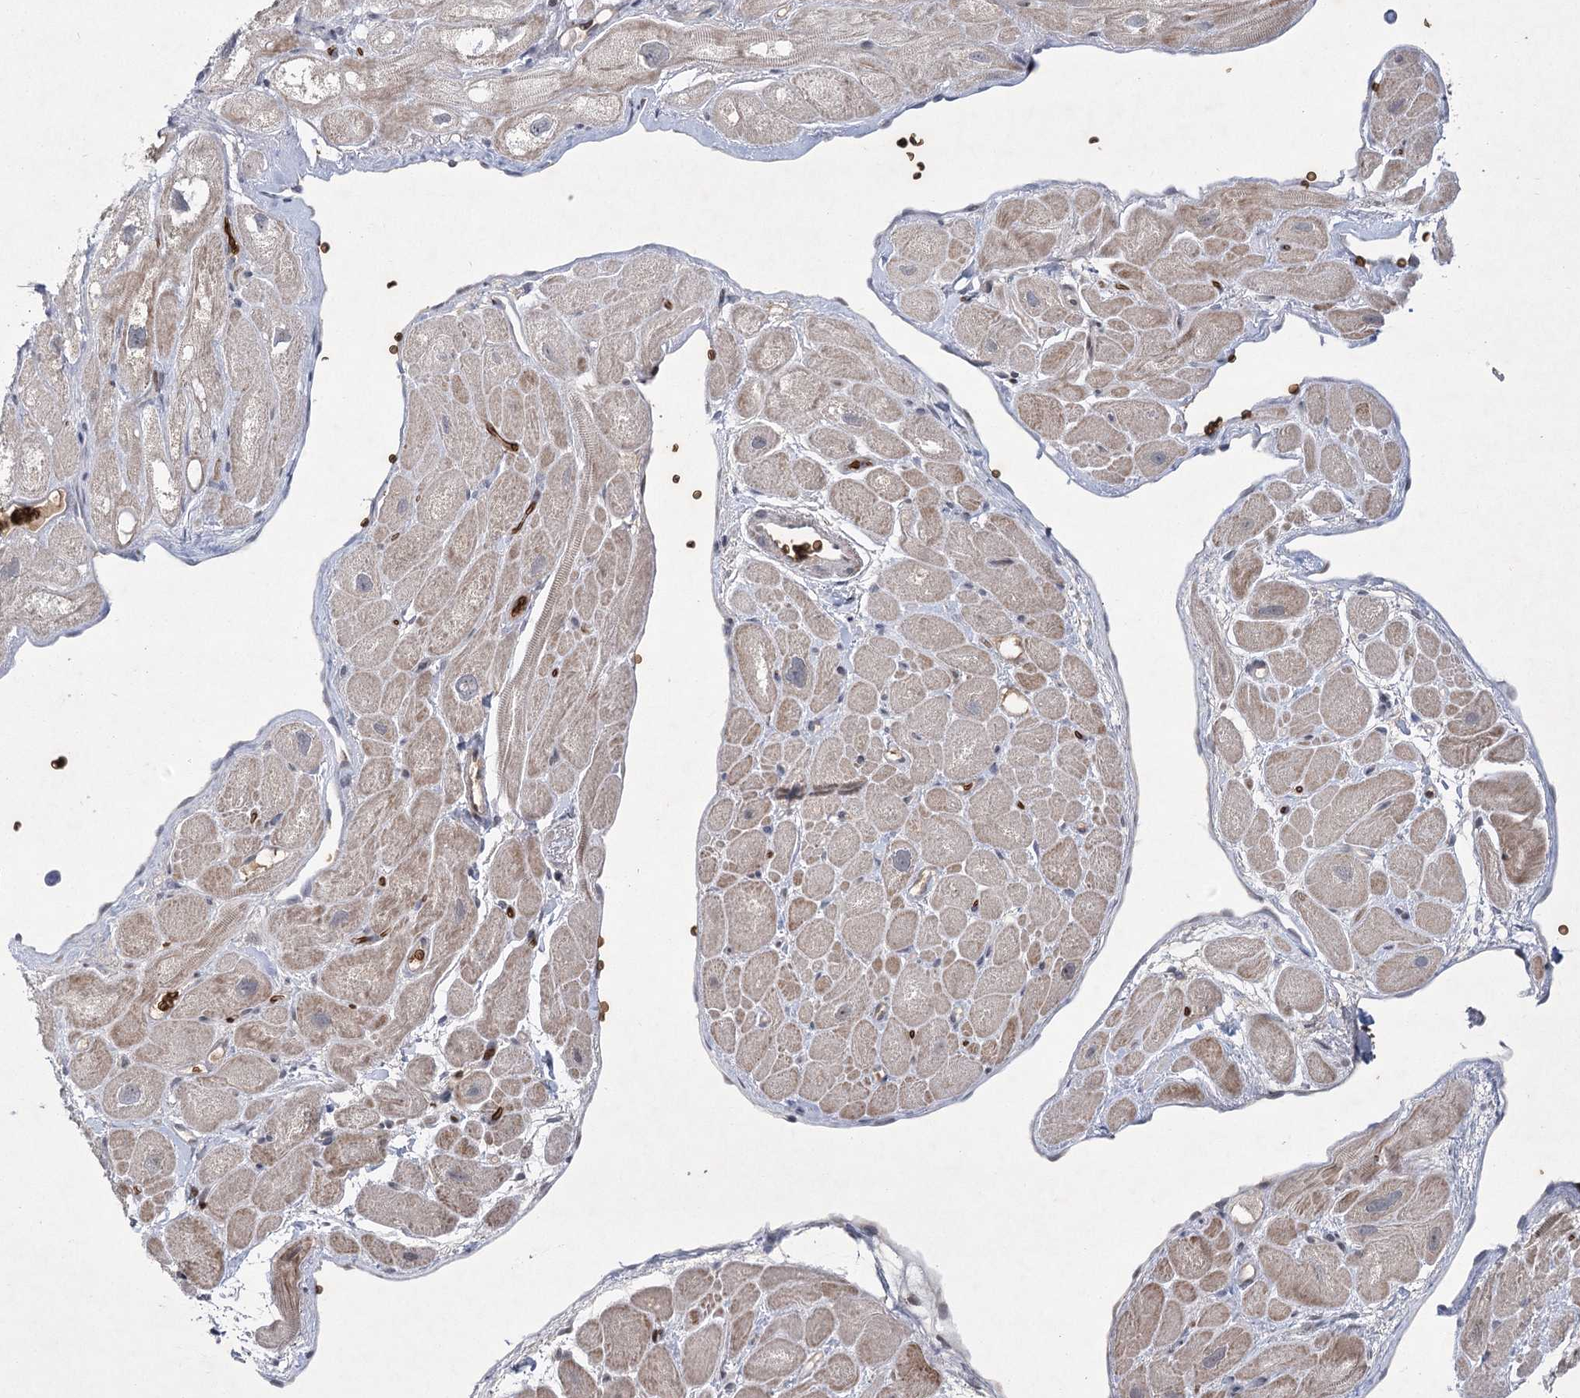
{"staining": {"intensity": "weak", "quantity": ">75%", "location": "cytoplasmic/membranous"}, "tissue": "heart muscle", "cell_type": "Cardiomyocytes", "image_type": "normal", "snomed": [{"axis": "morphology", "description": "Normal tissue, NOS"}, {"axis": "topography", "description": "Heart"}], "caption": "A high-resolution image shows immunohistochemistry (IHC) staining of normal heart muscle, which displays weak cytoplasmic/membranous staining in approximately >75% of cardiomyocytes.", "gene": "NSMCE4A", "patient": {"sex": "male", "age": 49}}